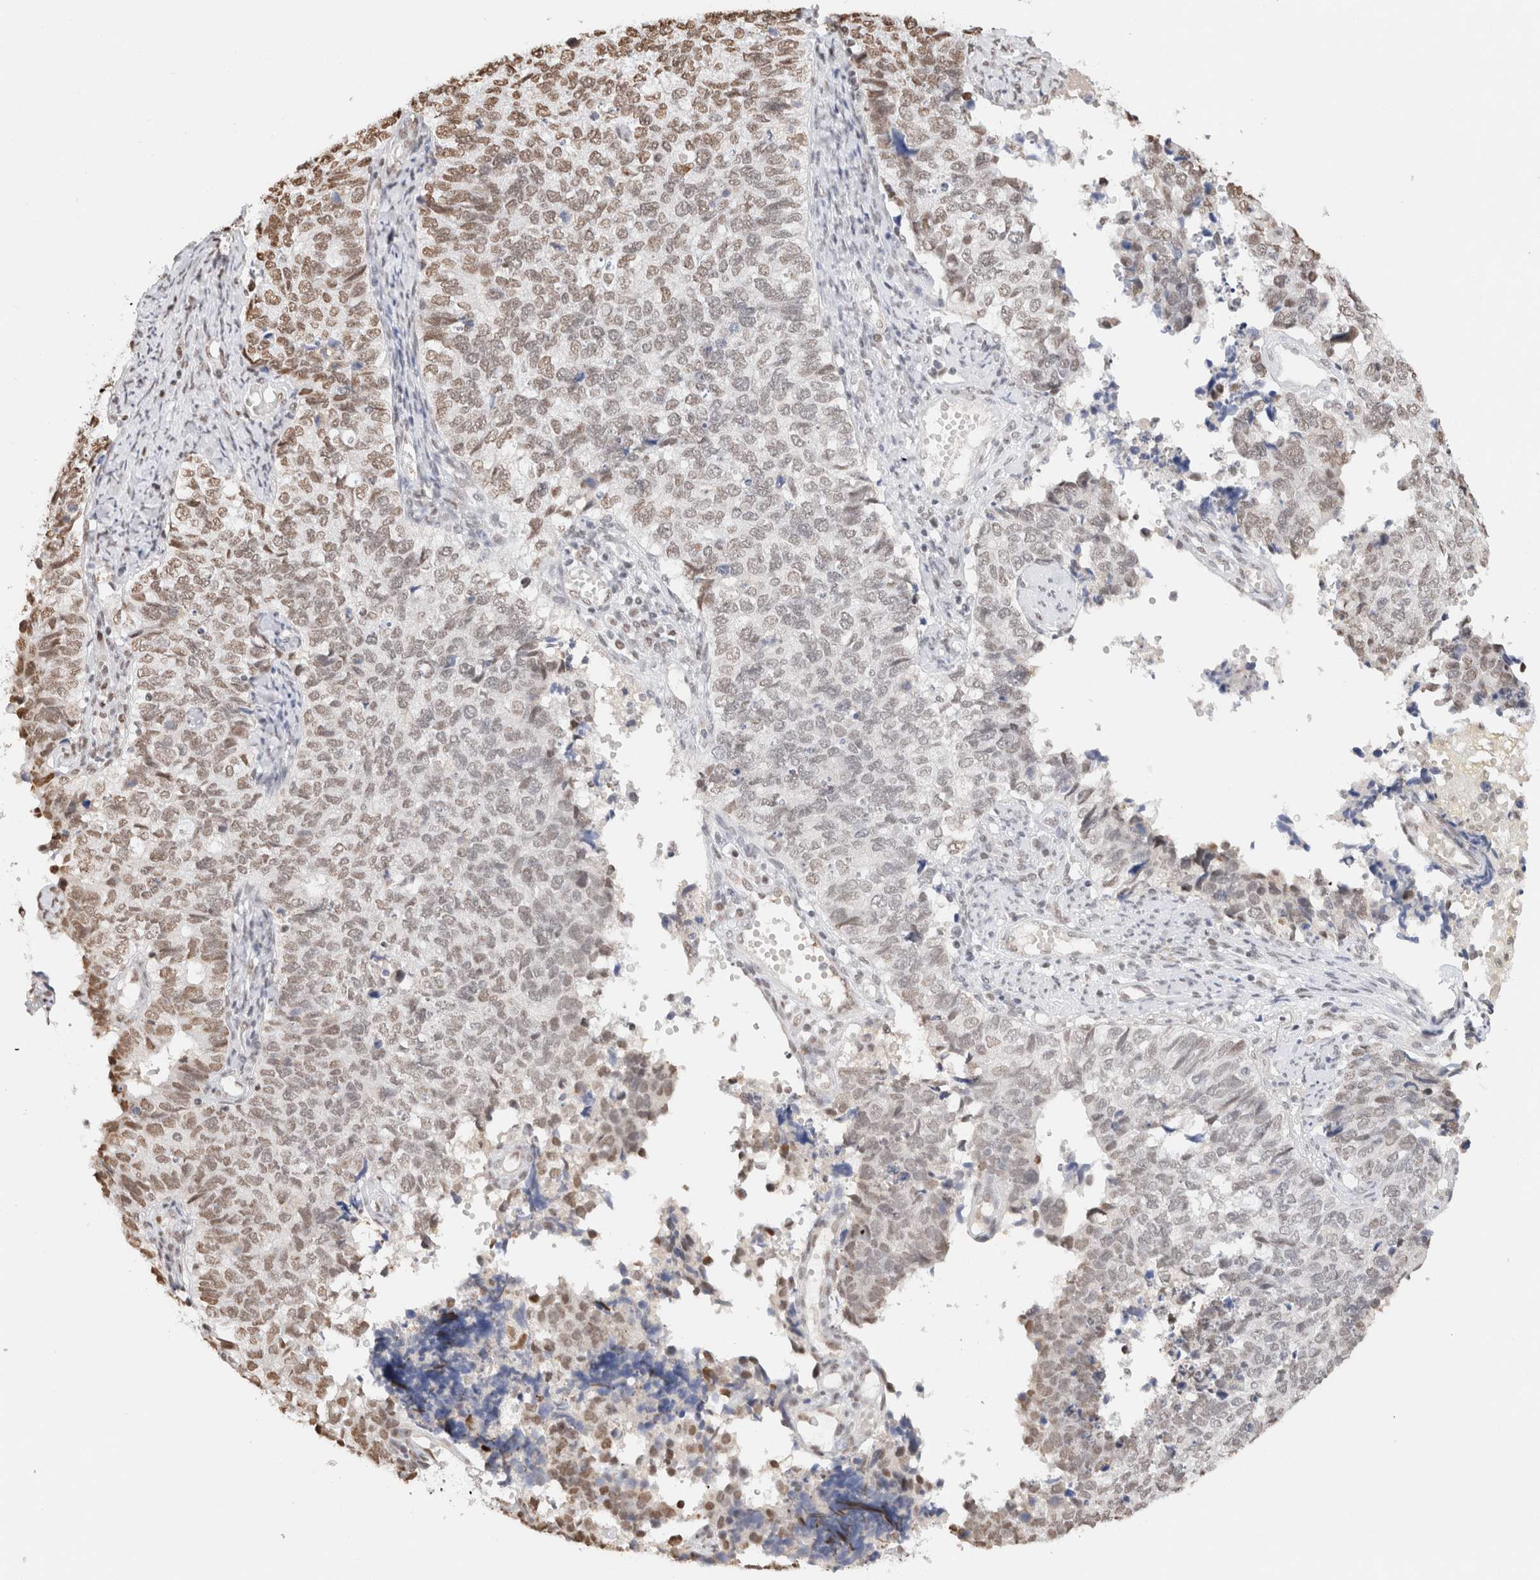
{"staining": {"intensity": "moderate", "quantity": "<25%", "location": "nuclear"}, "tissue": "cervical cancer", "cell_type": "Tumor cells", "image_type": "cancer", "snomed": [{"axis": "morphology", "description": "Squamous cell carcinoma, NOS"}, {"axis": "topography", "description": "Cervix"}], "caption": "Protein expression analysis of human squamous cell carcinoma (cervical) reveals moderate nuclear staining in about <25% of tumor cells.", "gene": "SUPT3H", "patient": {"sex": "female", "age": 63}}